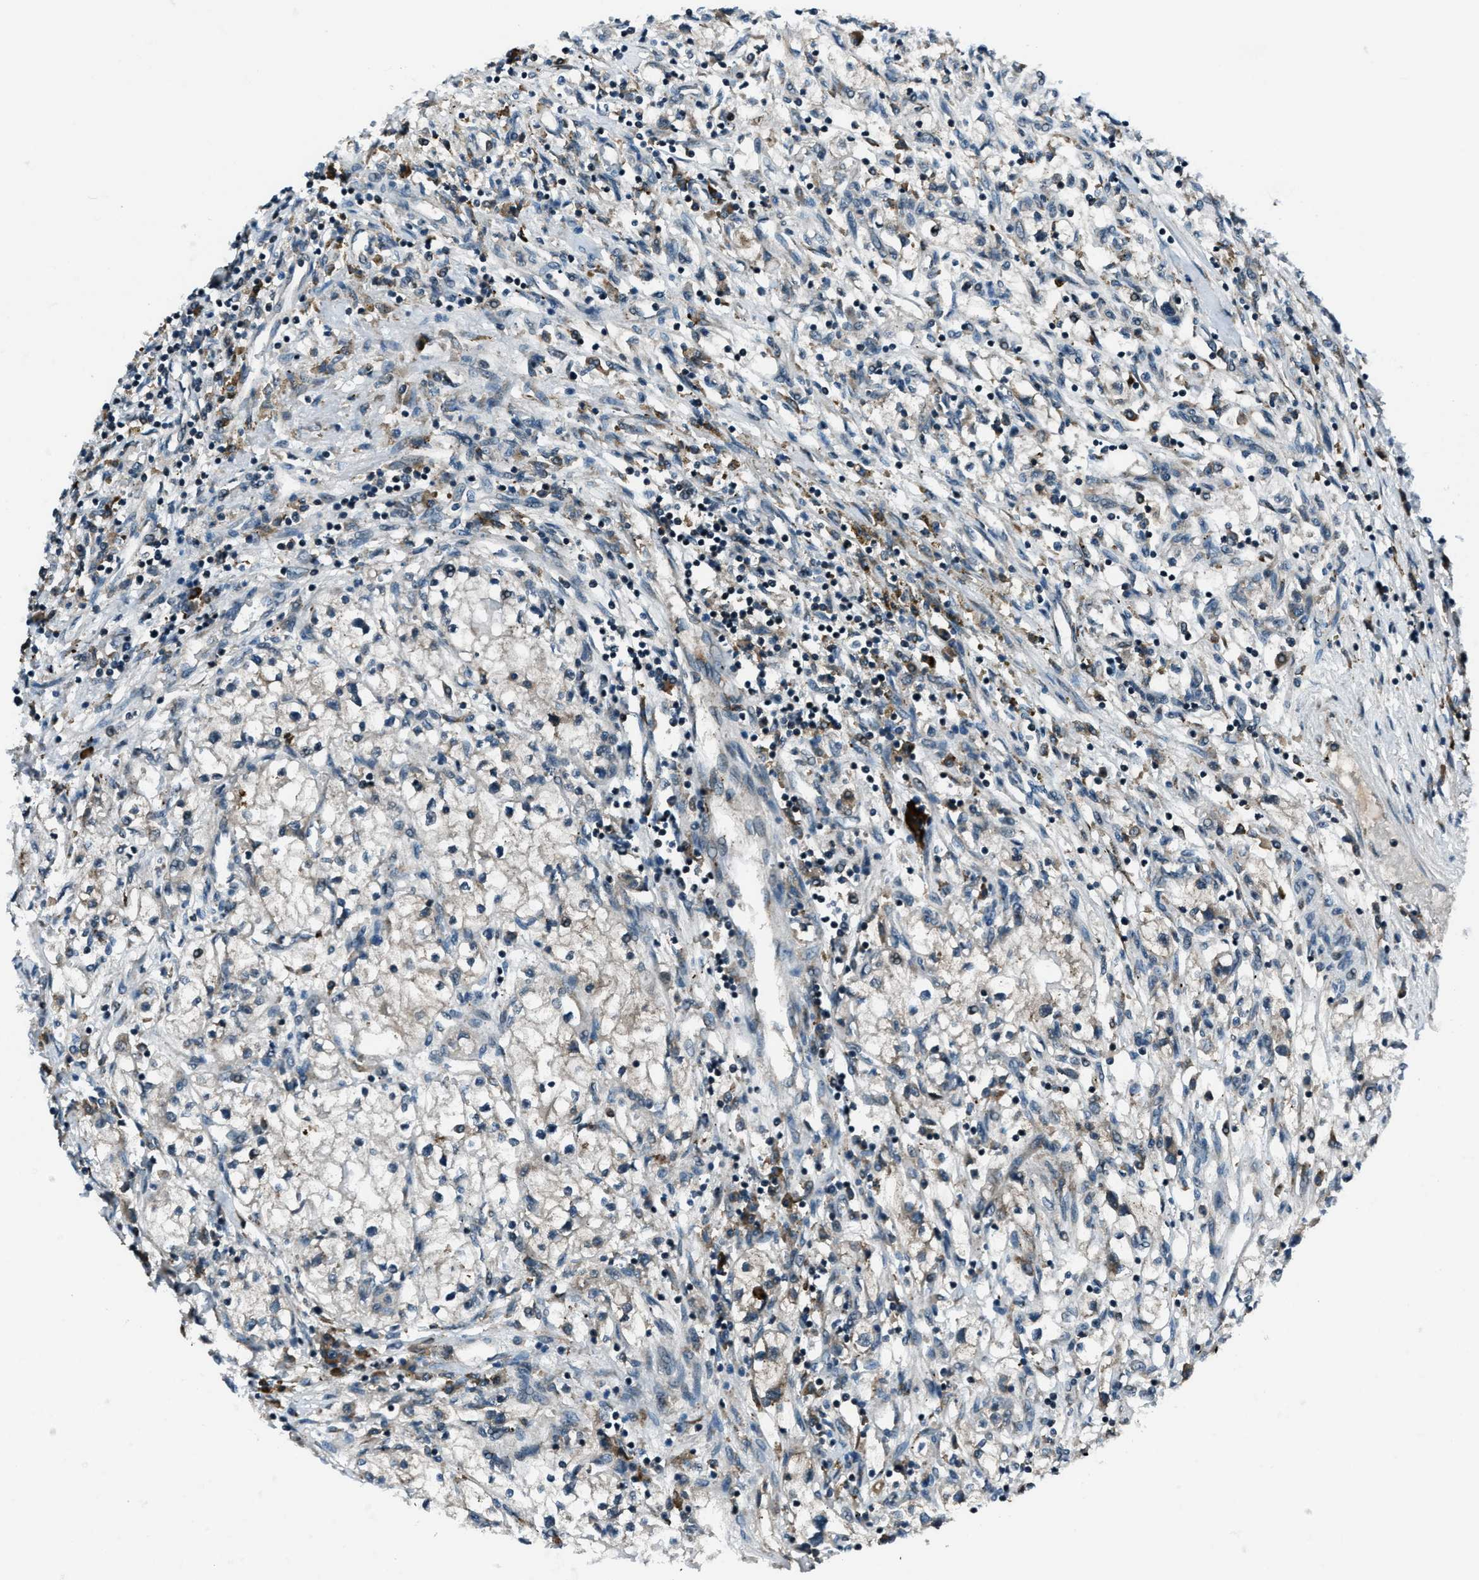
{"staining": {"intensity": "weak", "quantity": "<25%", "location": "cytoplasmic/membranous"}, "tissue": "renal cancer", "cell_type": "Tumor cells", "image_type": "cancer", "snomed": [{"axis": "morphology", "description": "Adenocarcinoma, NOS"}, {"axis": "topography", "description": "Kidney"}], "caption": "High magnification brightfield microscopy of renal cancer stained with DAB (brown) and counterstained with hematoxylin (blue): tumor cells show no significant expression.", "gene": "ACTL9", "patient": {"sex": "male", "age": 68}}